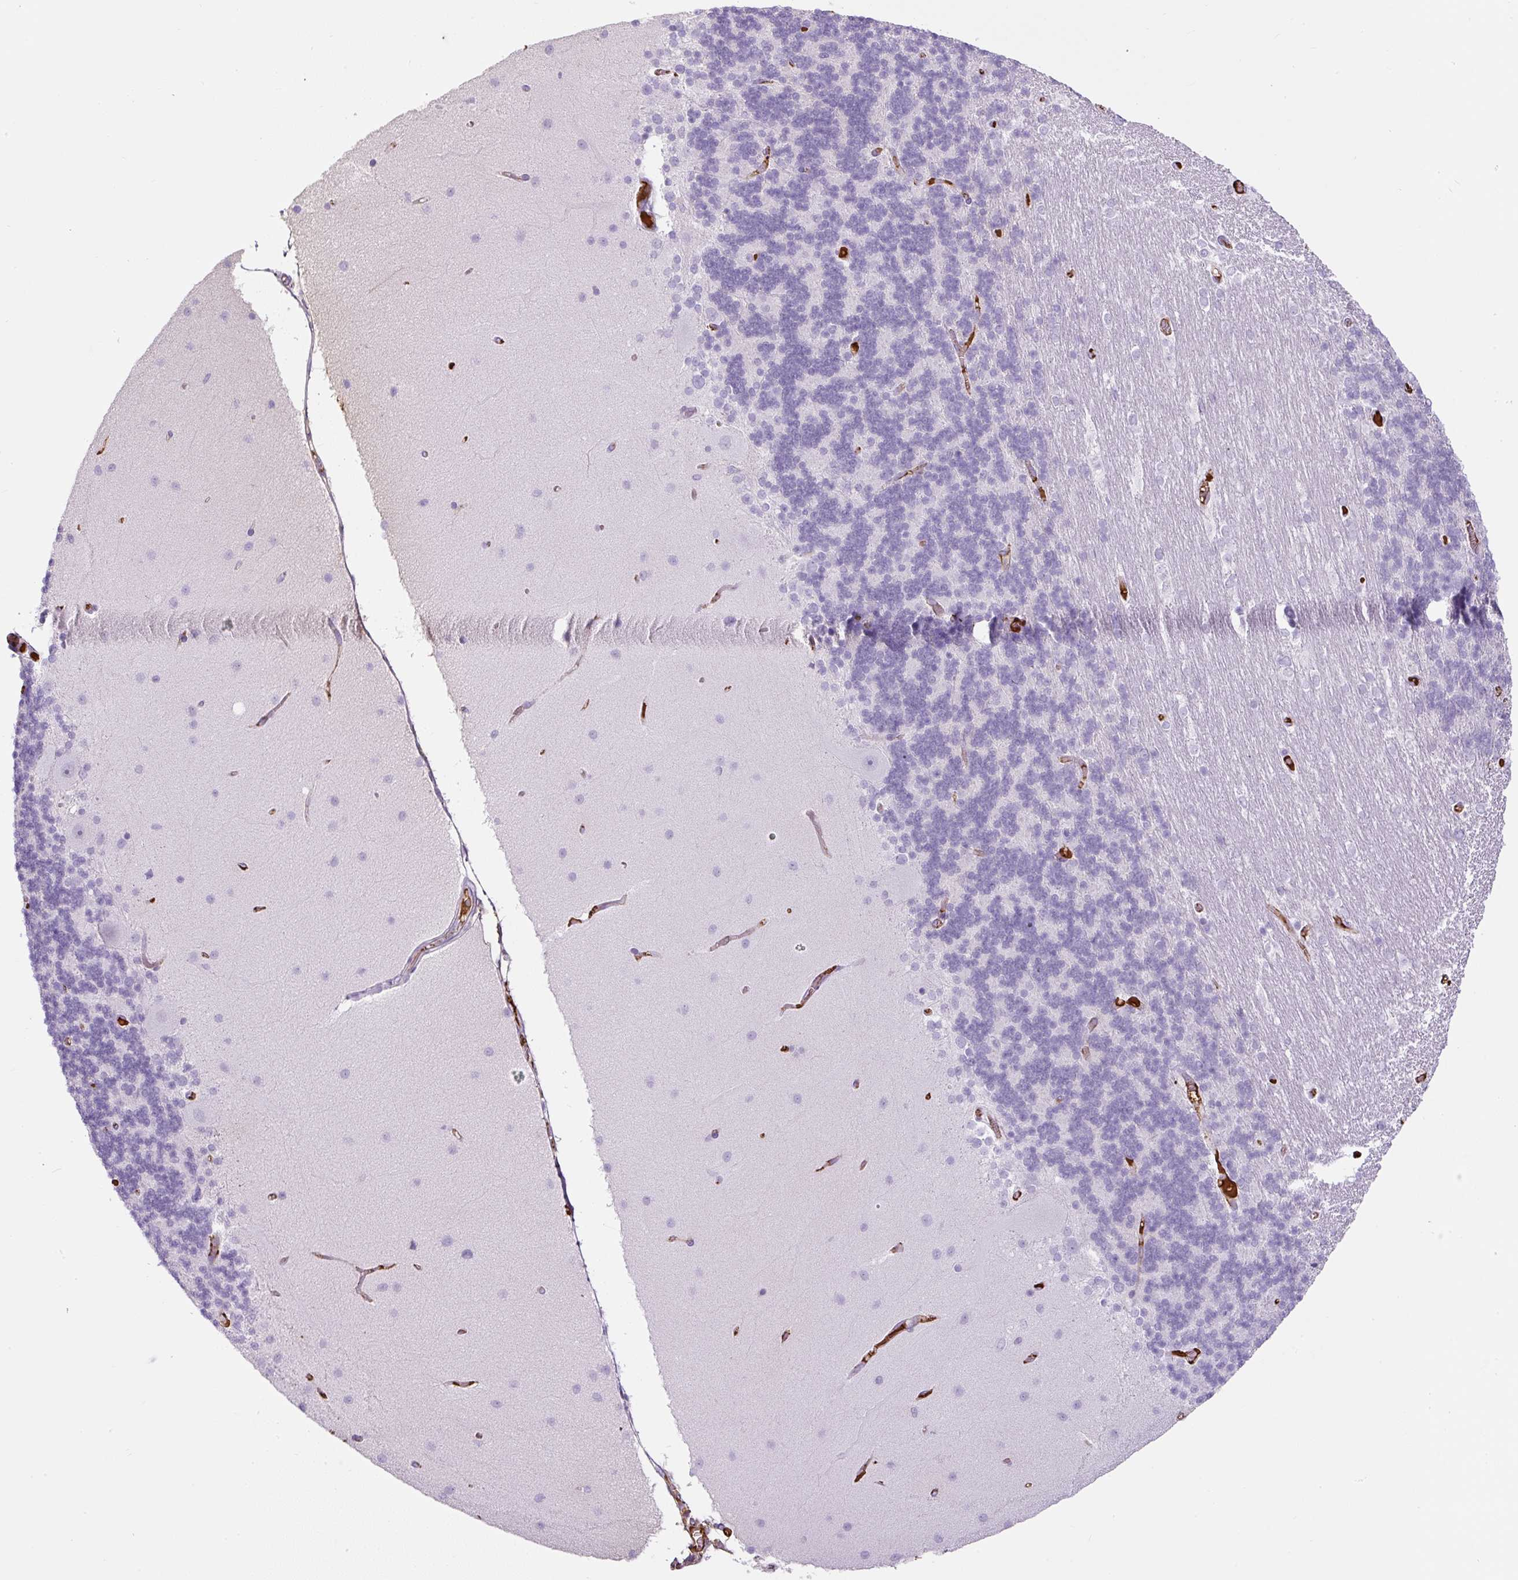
{"staining": {"intensity": "negative", "quantity": "none", "location": "none"}, "tissue": "cerebellum", "cell_type": "Cells in granular layer", "image_type": "normal", "snomed": [{"axis": "morphology", "description": "Normal tissue, NOS"}, {"axis": "topography", "description": "Cerebellum"}], "caption": "An image of human cerebellum is negative for staining in cells in granular layer. (DAB immunohistochemistry (IHC) with hematoxylin counter stain).", "gene": "APOA1", "patient": {"sex": "female", "age": 54}}